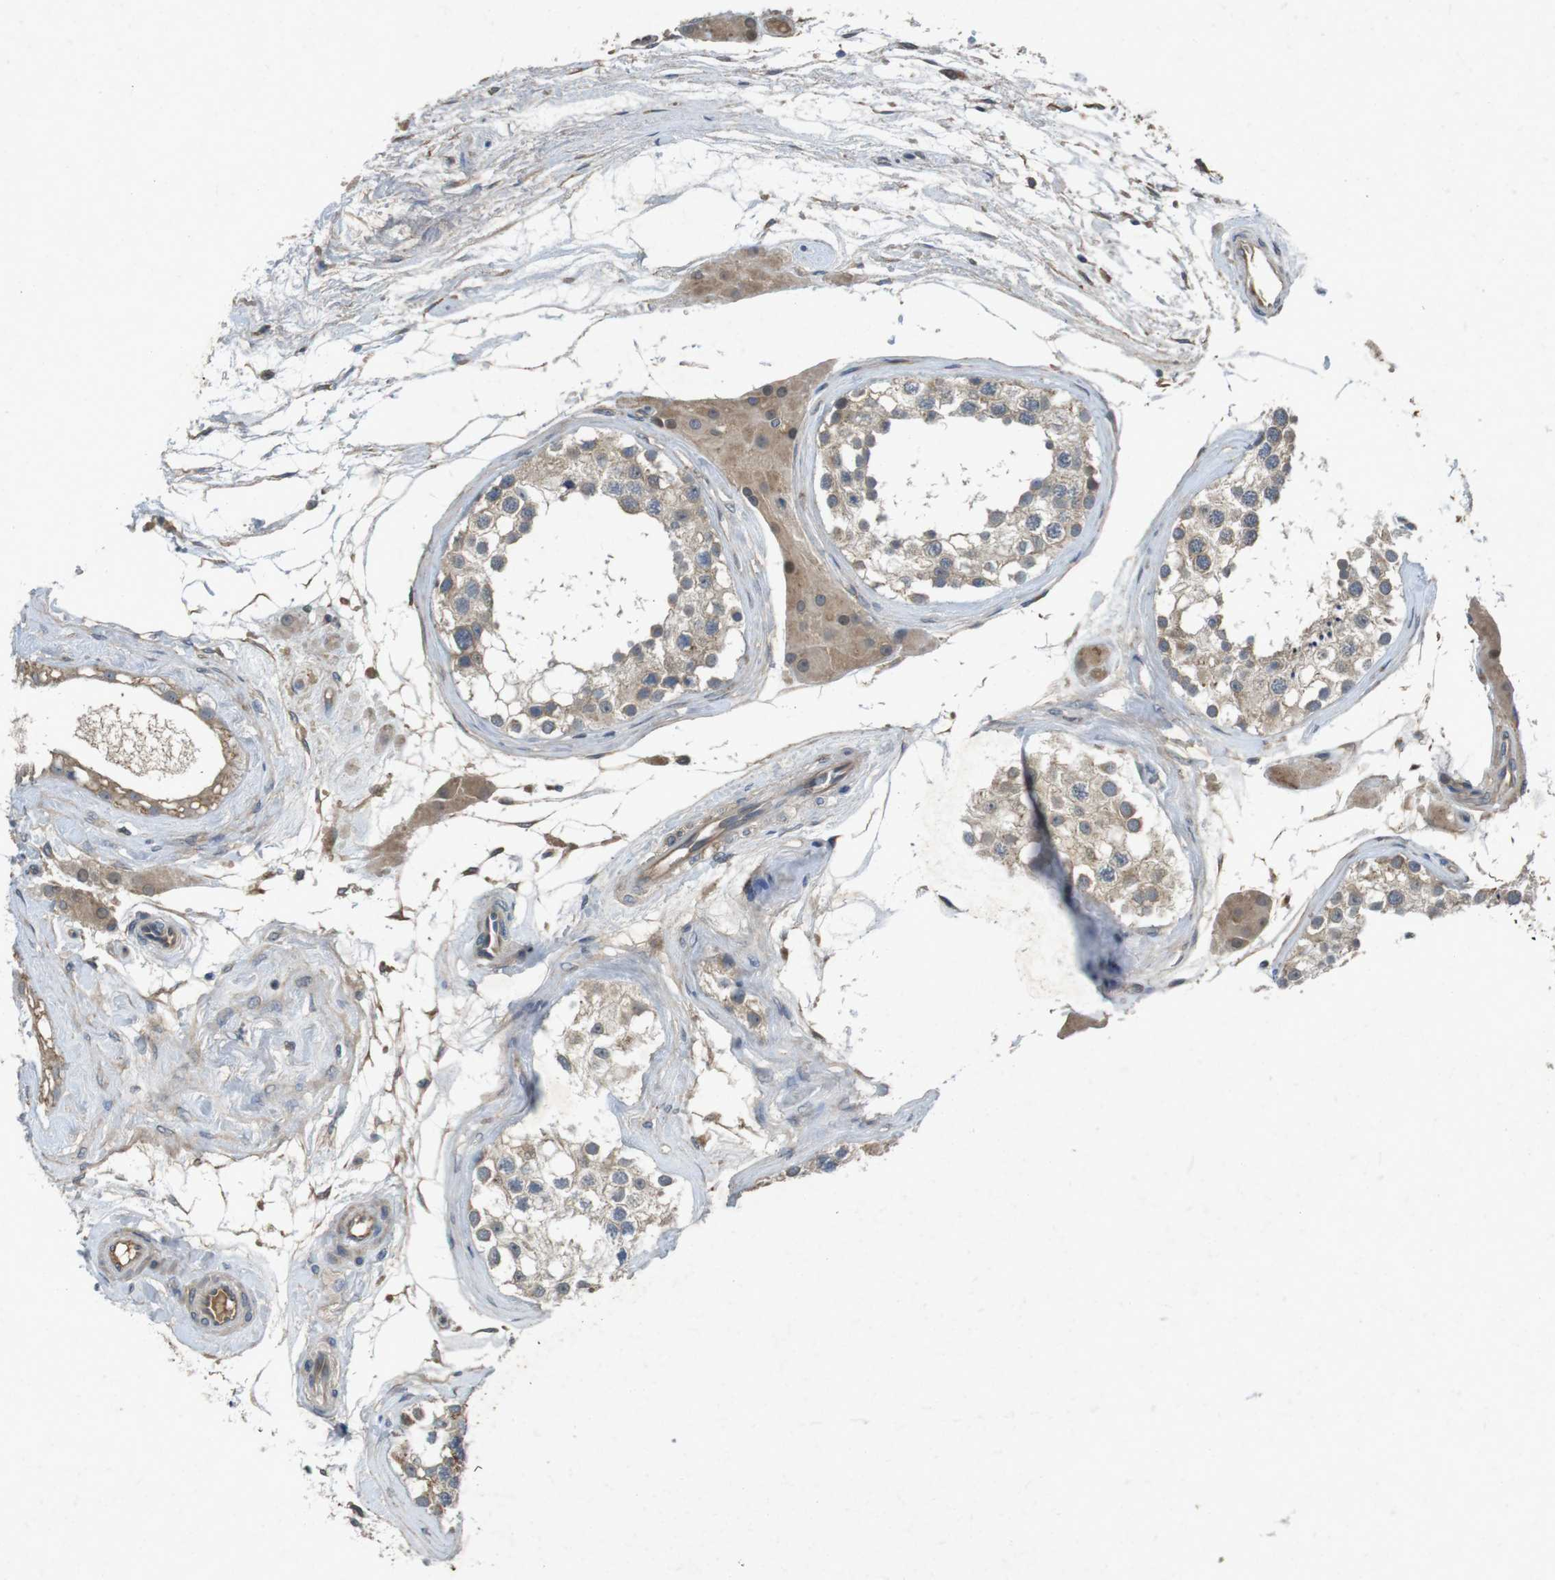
{"staining": {"intensity": "weak", "quantity": ">75%", "location": "cytoplasmic/membranous"}, "tissue": "testis", "cell_type": "Cells in seminiferous ducts", "image_type": "normal", "snomed": [{"axis": "morphology", "description": "Normal tissue, NOS"}, {"axis": "topography", "description": "Testis"}], "caption": "Approximately >75% of cells in seminiferous ducts in normal human testis display weak cytoplasmic/membranous protein positivity as visualized by brown immunohistochemical staining.", "gene": "FLCN", "patient": {"sex": "male", "age": 68}}